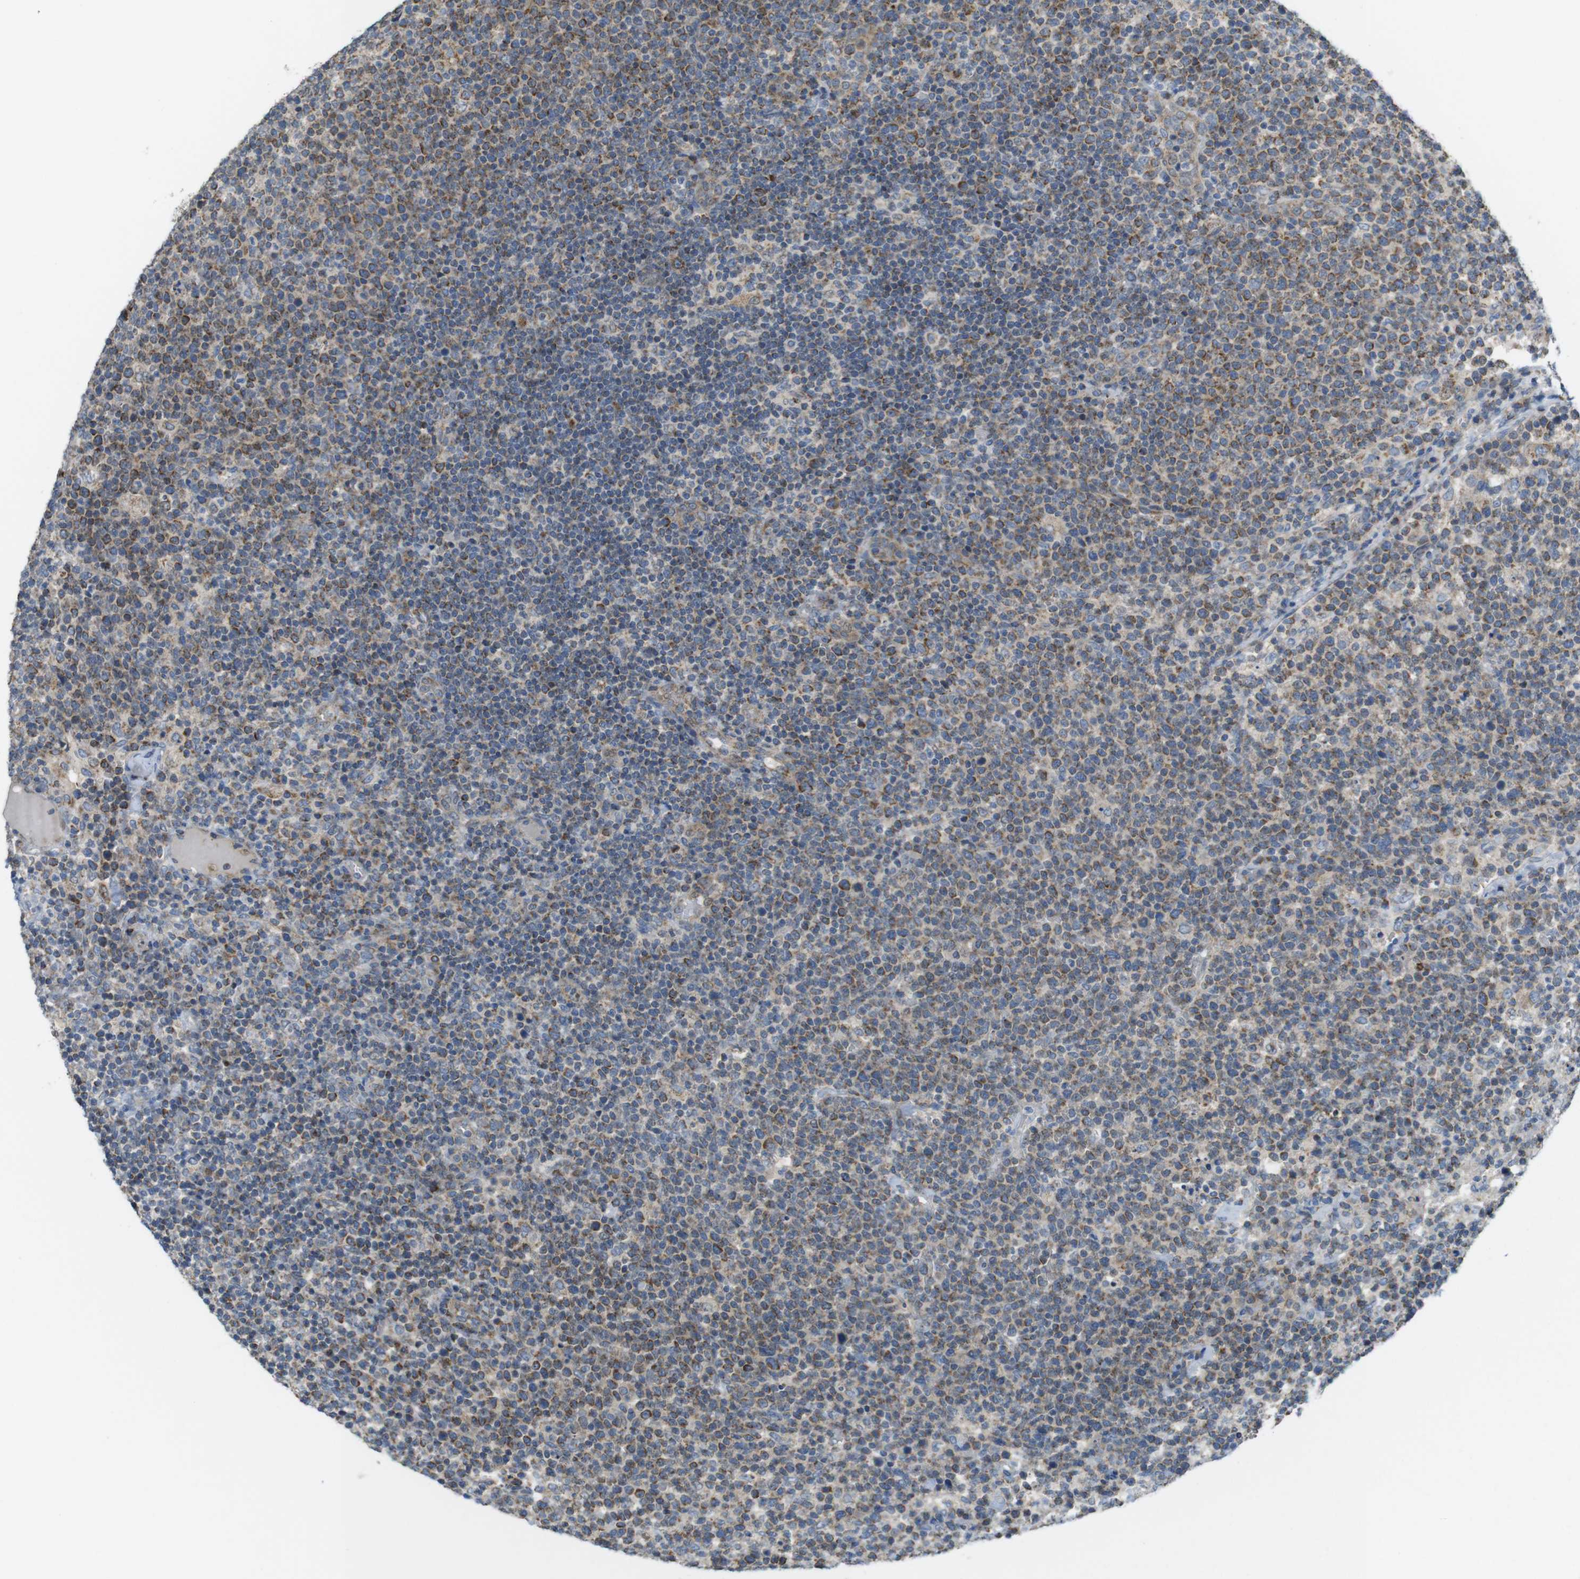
{"staining": {"intensity": "moderate", "quantity": "25%-75%", "location": "cytoplasmic/membranous"}, "tissue": "lymphoma", "cell_type": "Tumor cells", "image_type": "cancer", "snomed": [{"axis": "morphology", "description": "Malignant lymphoma, non-Hodgkin's type, High grade"}, {"axis": "topography", "description": "Lymph node"}], "caption": "This photomicrograph demonstrates lymphoma stained with IHC to label a protein in brown. The cytoplasmic/membranous of tumor cells show moderate positivity for the protein. Nuclei are counter-stained blue.", "gene": "MARCHF1", "patient": {"sex": "male", "age": 61}}